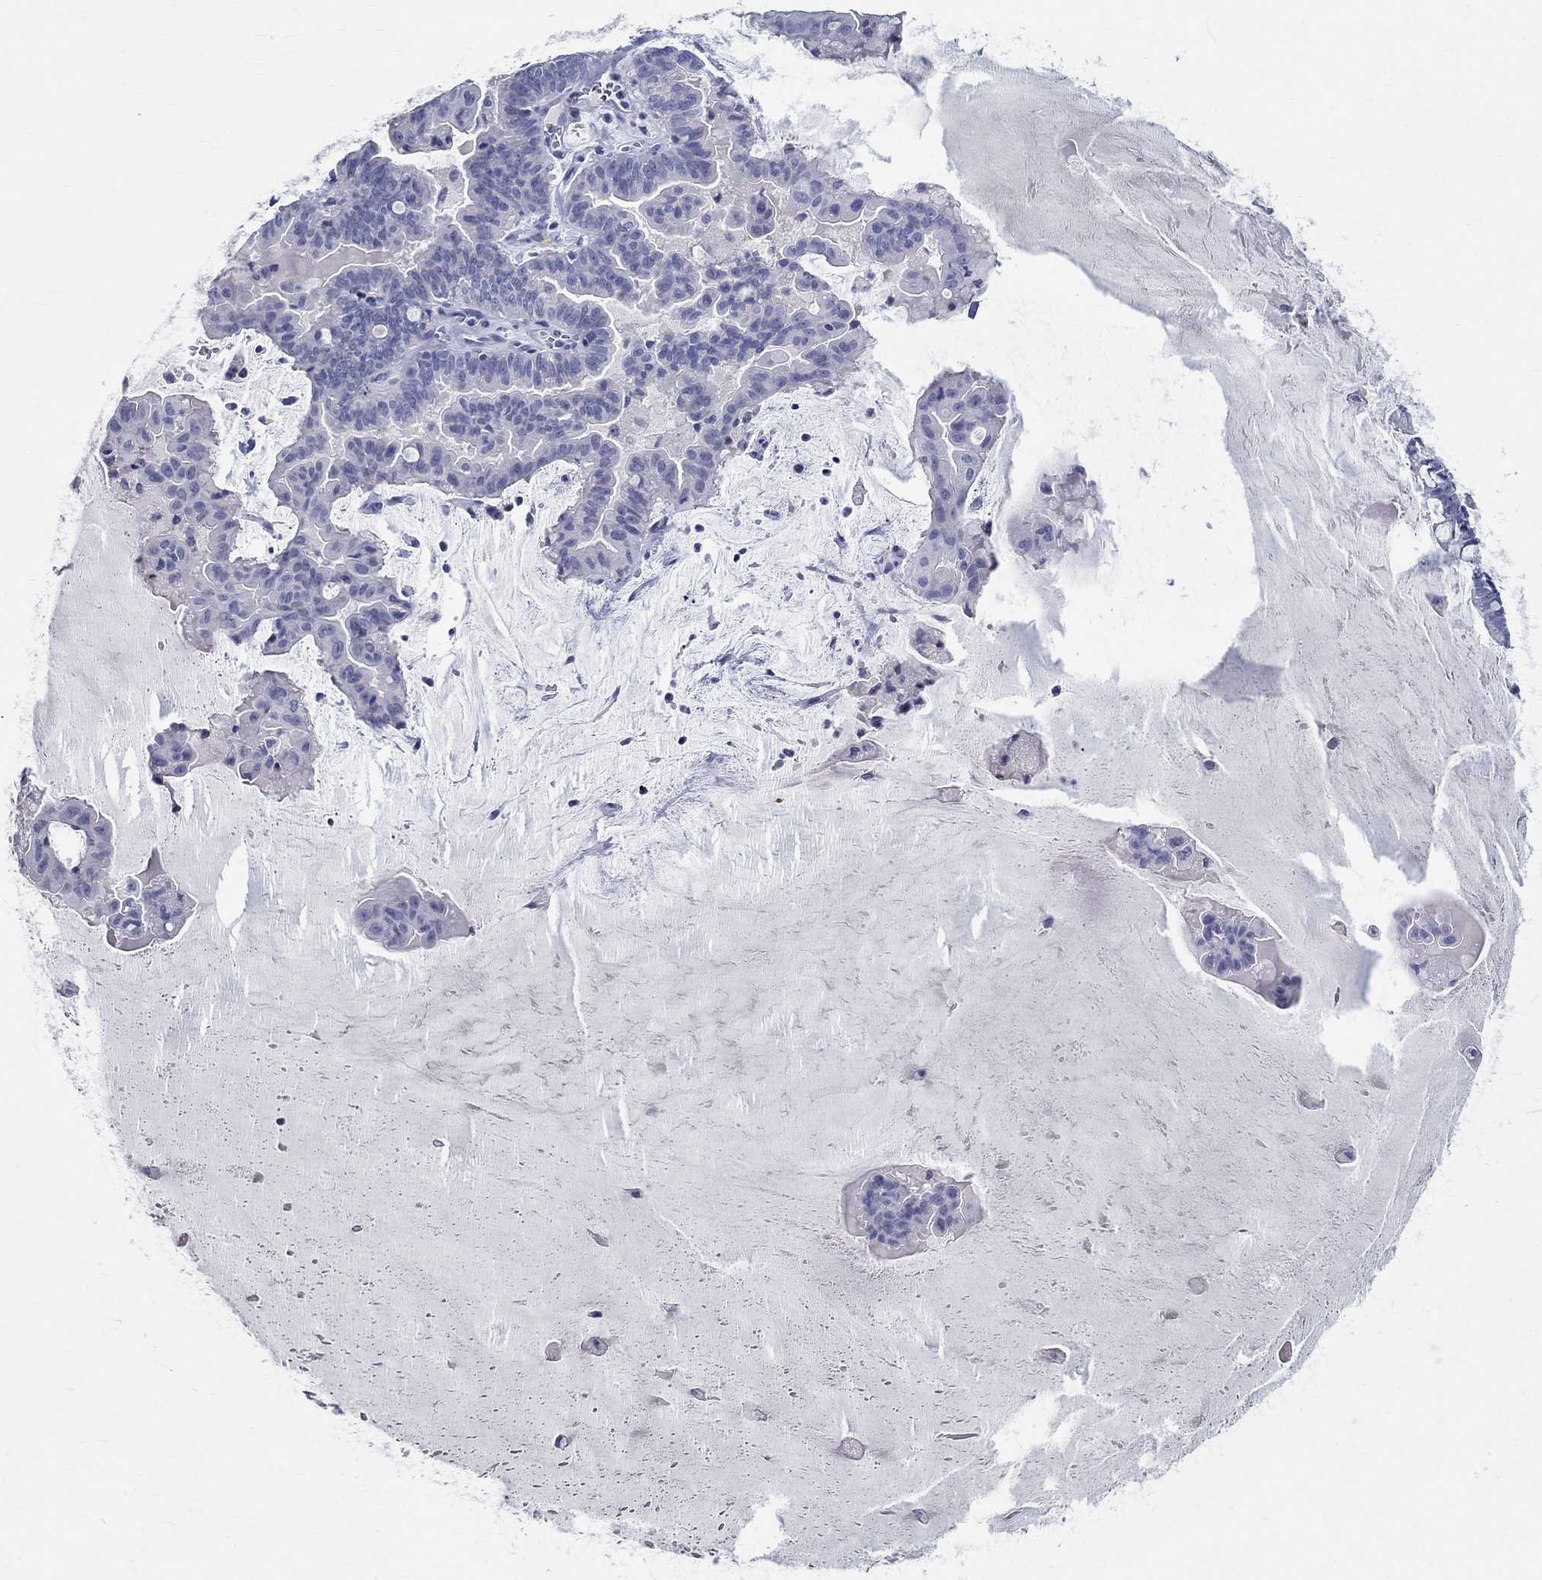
{"staining": {"intensity": "negative", "quantity": "none", "location": "none"}, "tissue": "ovarian cancer", "cell_type": "Tumor cells", "image_type": "cancer", "snomed": [{"axis": "morphology", "description": "Cystadenocarcinoma, mucinous, NOS"}, {"axis": "topography", "description": "Ovary"}], "caption": "Immunohistochemistry (IHC) of ovarian cancer displays no staining in tumor cells.", "gene": "CETN1", "patient": {"sex": "female", "age": 63}}